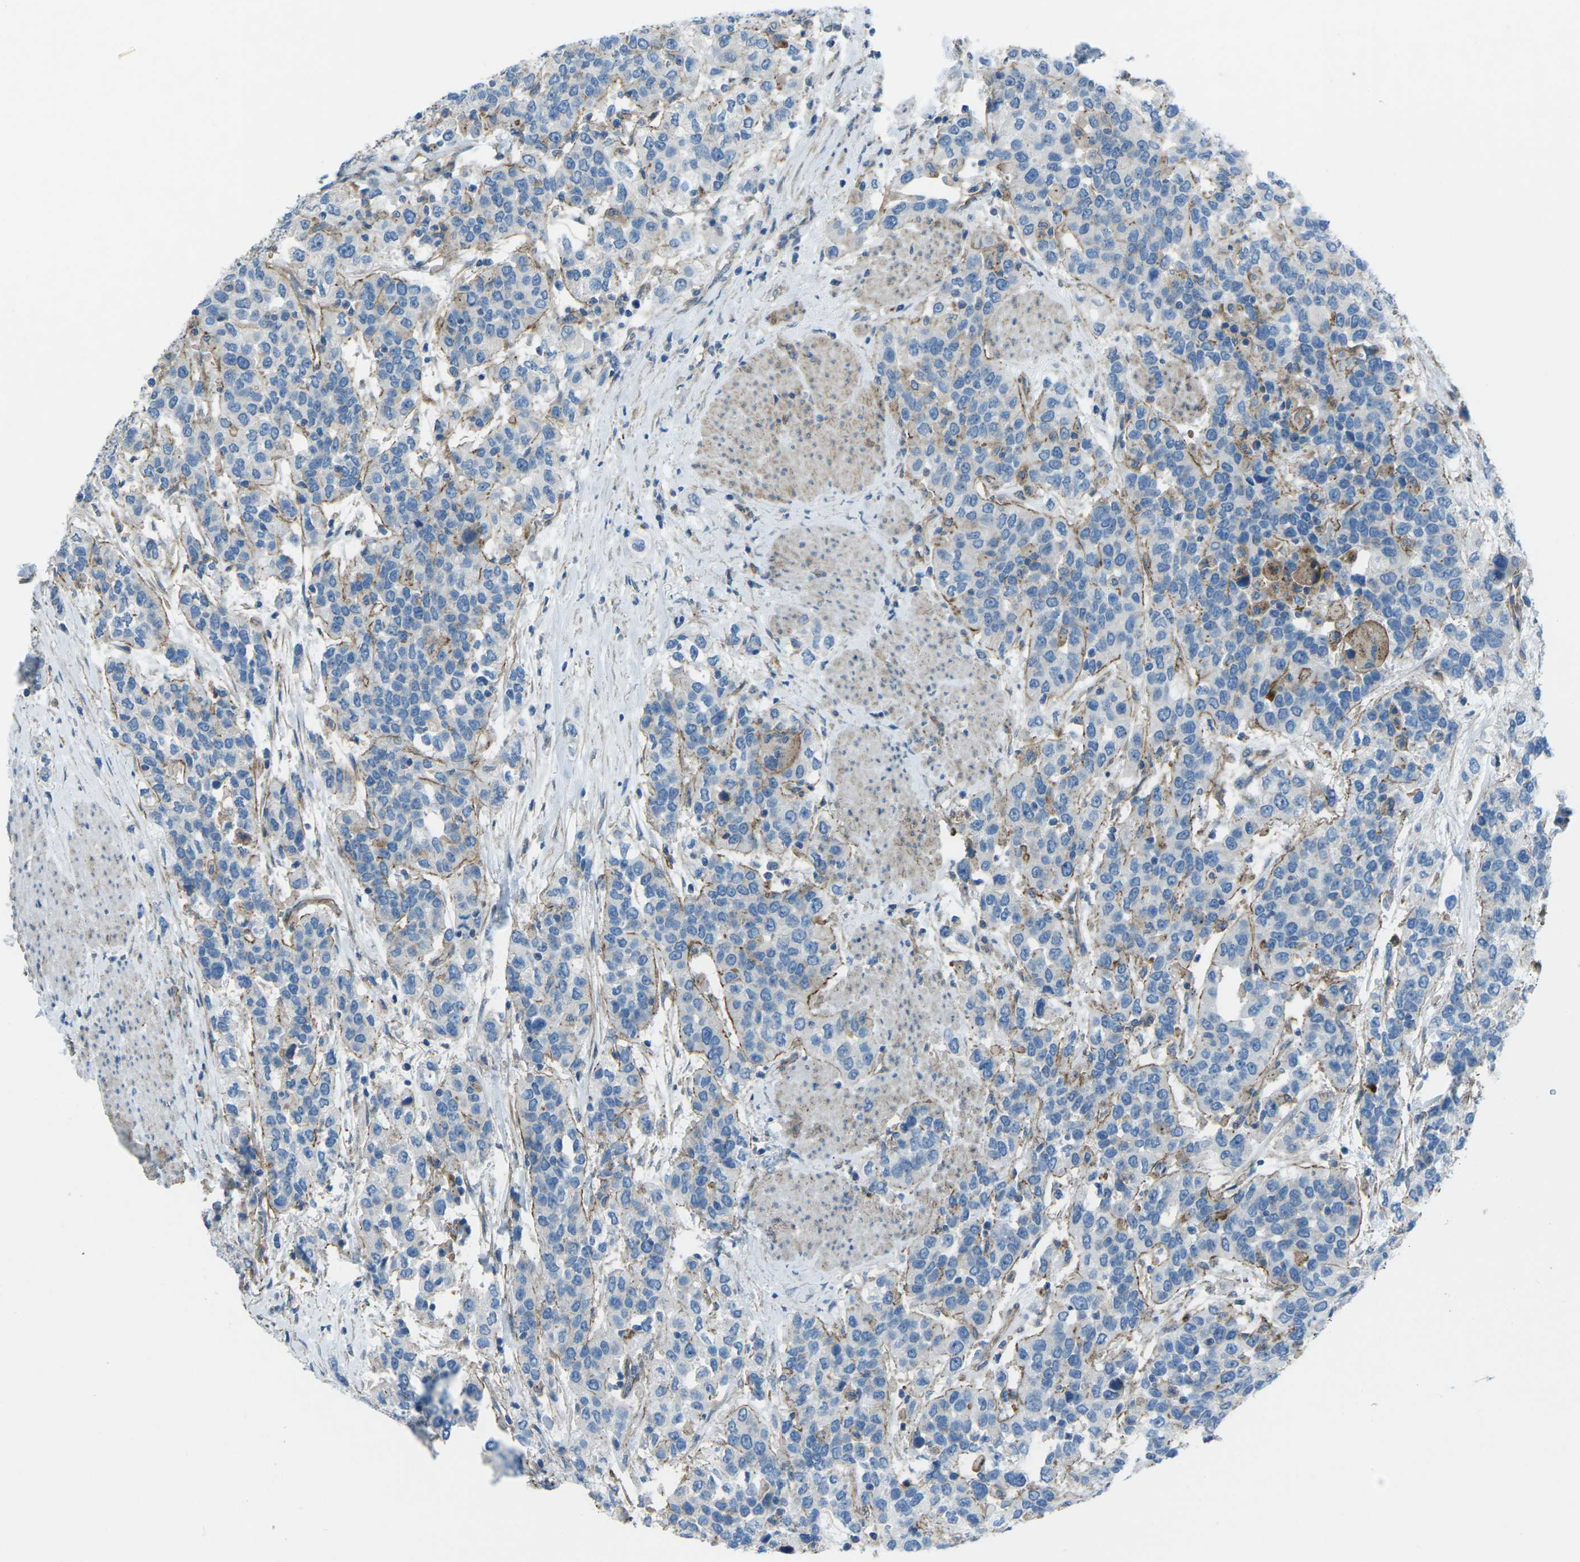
{"staining": {"intensity": "negative", "quantity": "none", "location": "none"}, "tissue": "urothelial cancer", "cell_type": "Tumor cells", "image_type": "cancer", "snomed": [{"axis": "morphology", "description": "Urothelial carcinoma, High grade"}, {"axis": "topography", "description": "Urinary bladder"}], "caption": "IHC of urothelial carcinoma (high-grade) demonstrates no expression in tumor cells. (Immunohistochemistry, brightfield microscopy, high magnification).", "gene": "UTRN", "patient": {"sex": "female", "age": 80}}